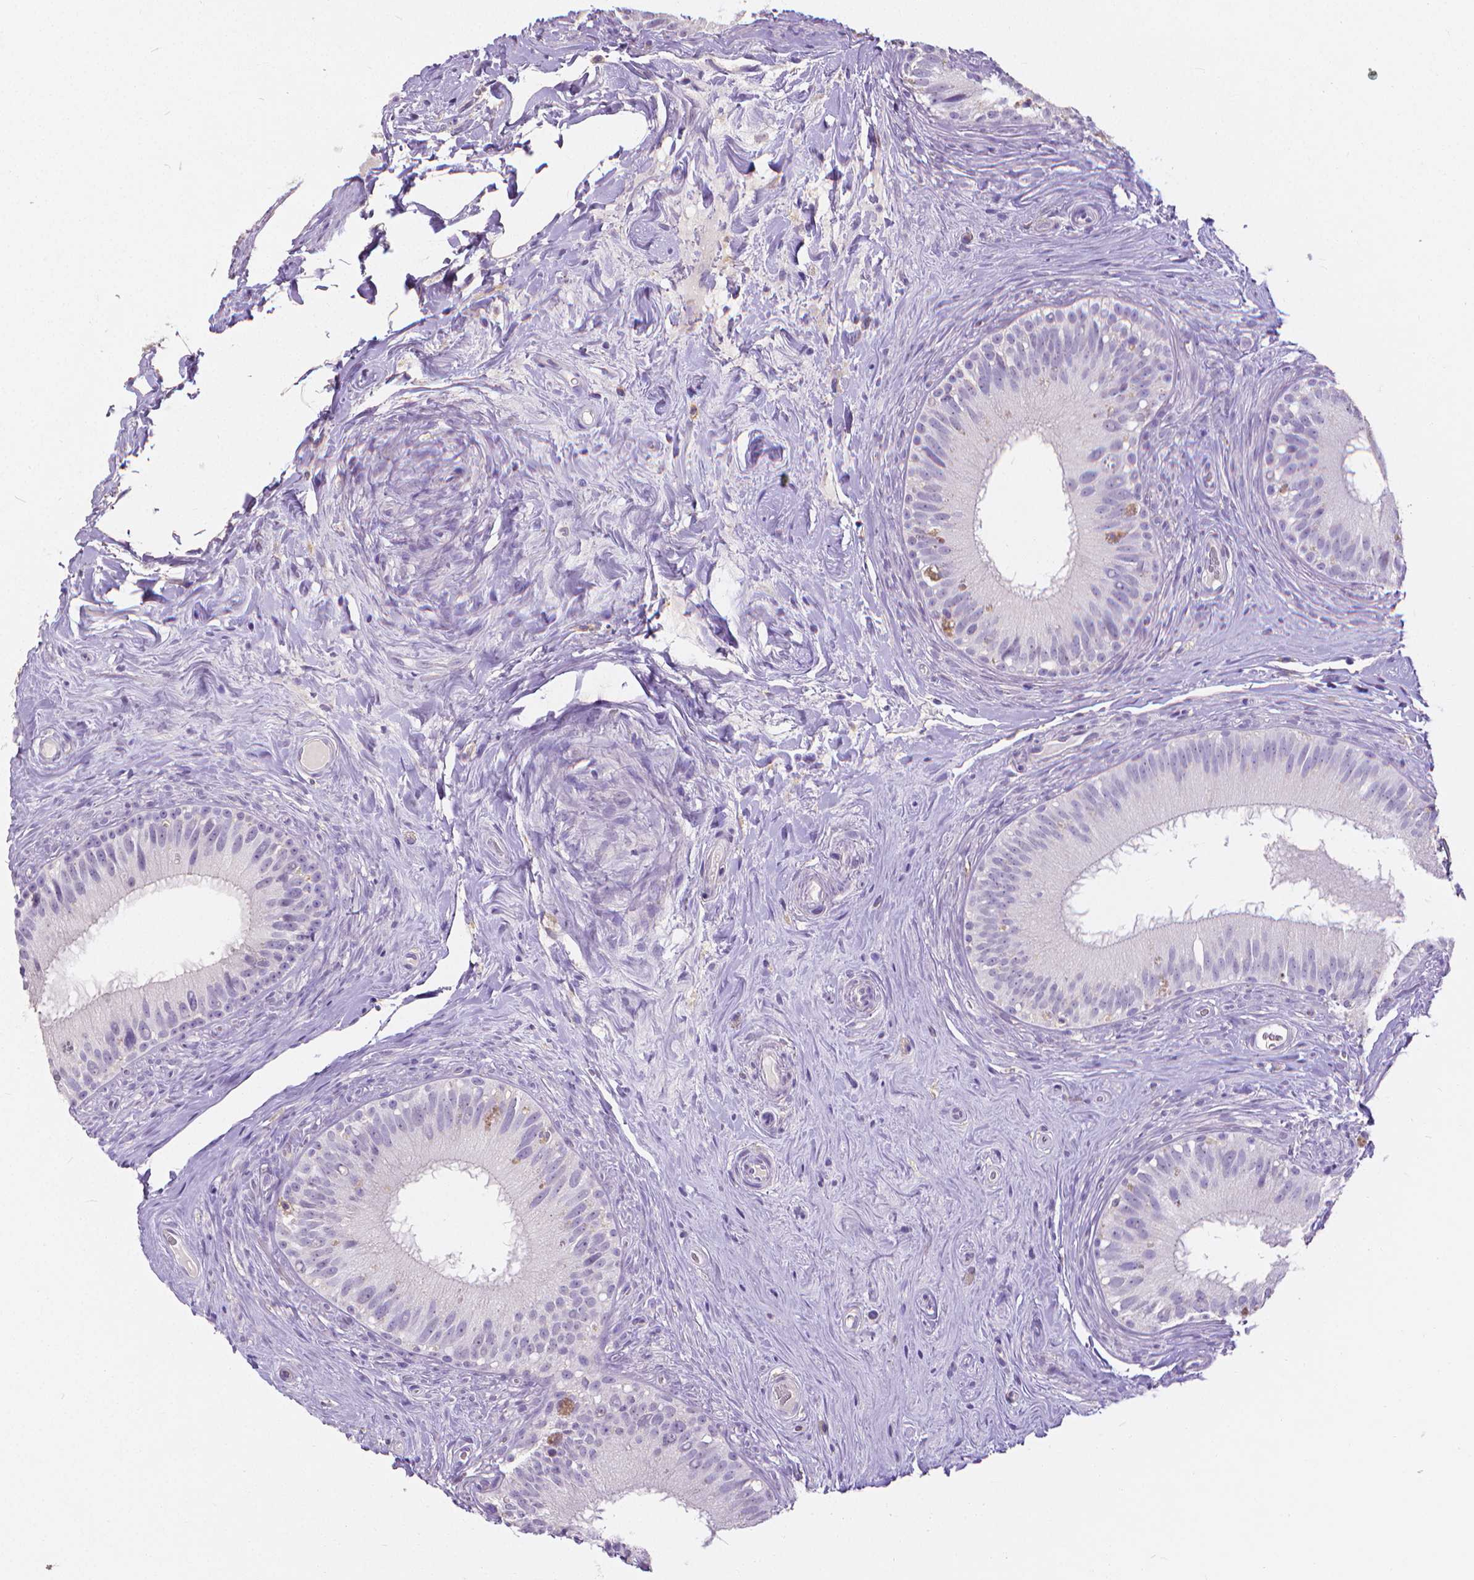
{"staining": {"intensity": "negative", "quantity": "none", "location": "none"}, "tissue": "epididymis", "cell_type": "Glandular cells", "image_type": "normal", "snomed": [{"axis": "morphology", "description": "Normal tissue, NOS"}, {"axis": "topography", "description": "Epididymis"}], "caption": "An immunohistochemistry micrograph of benign epididymis is shown. There is no staining in glandular cells of epididymis. (DAB IHC visualized using brightfield microscopy, high magnification).", "gene": "CD4", "patient": {"sex": "male", "age": 59}}